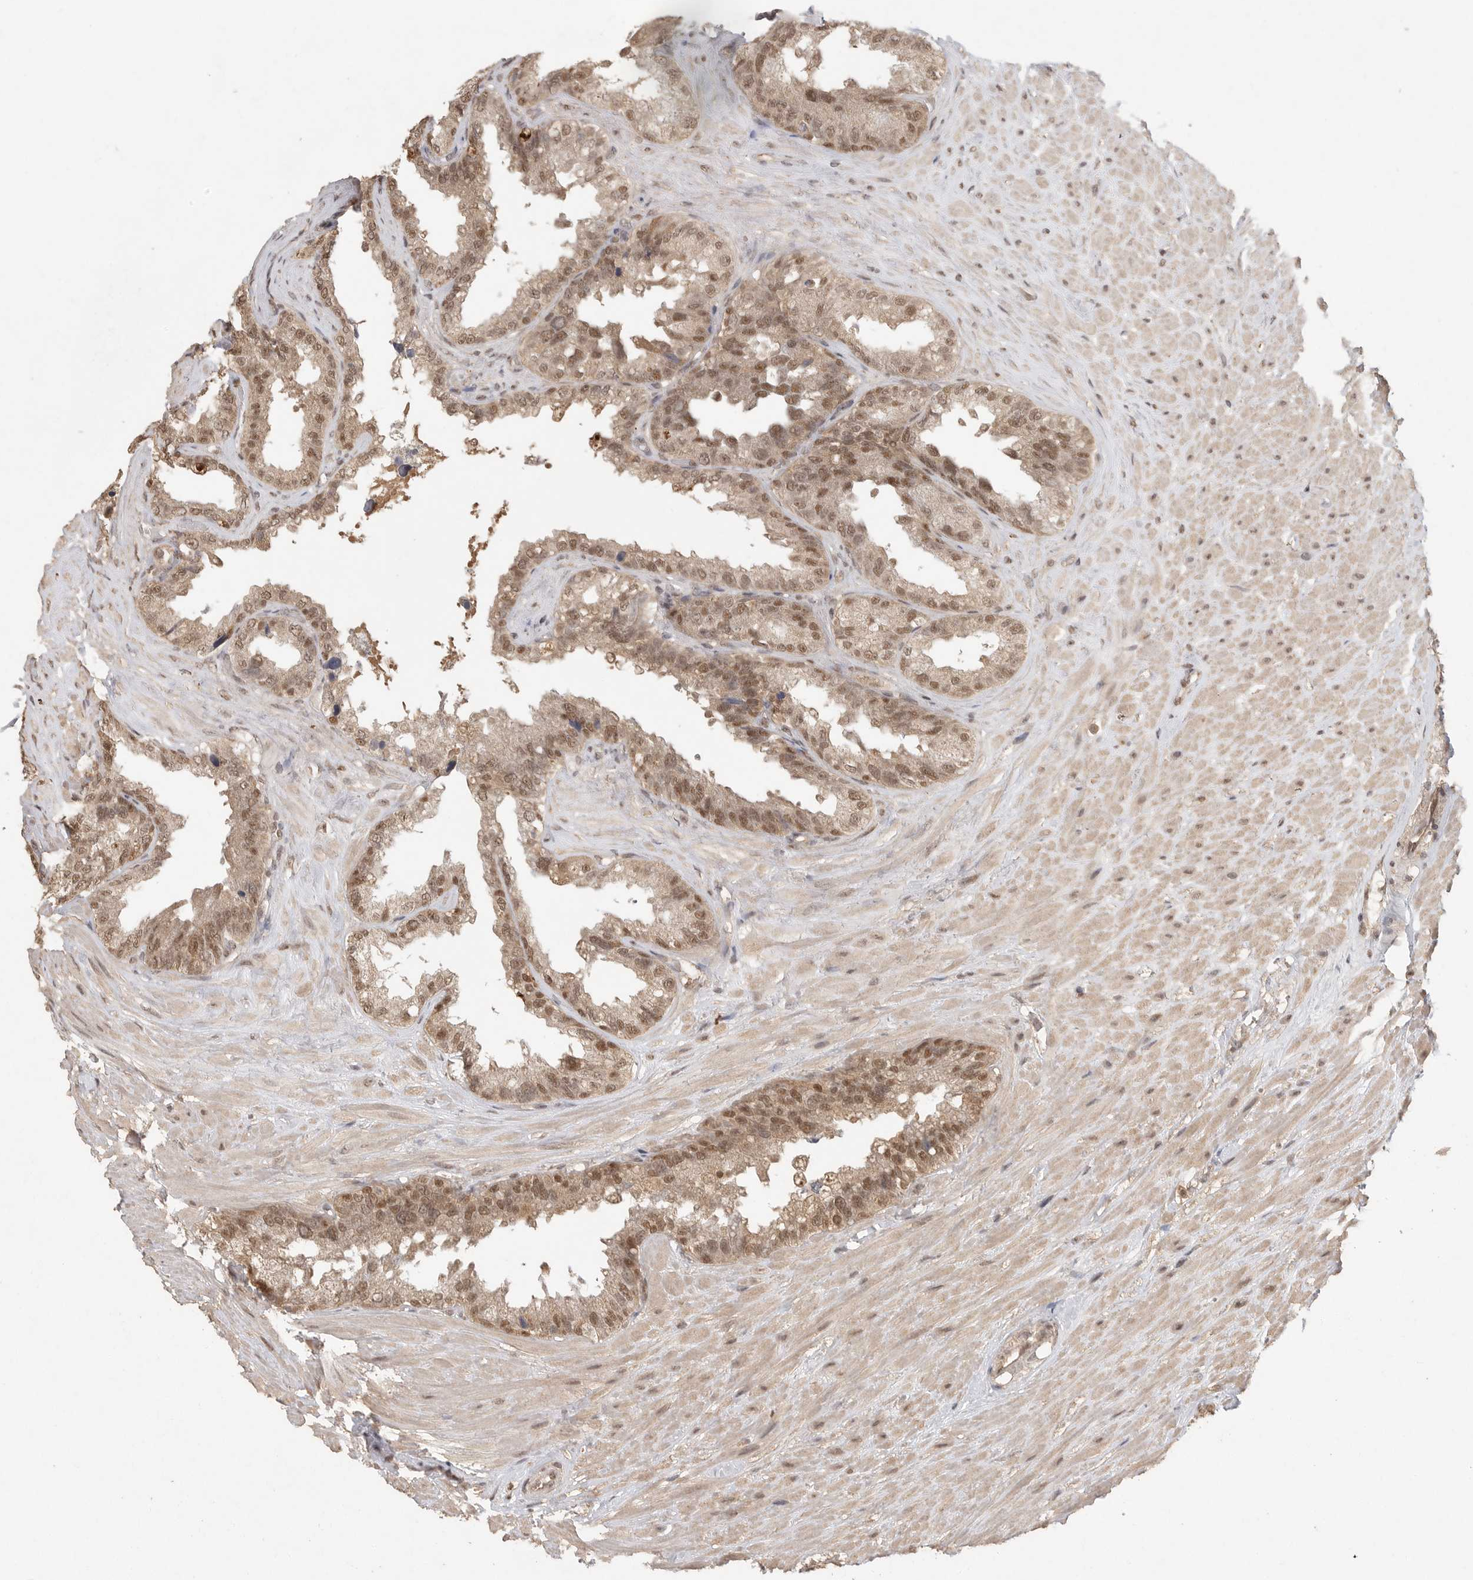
{"staining": {"intensity": "moderate", "quantity": ">75%", "location": "cytoplasmic/membranous,nuclear"}, "tissue": "seminal vesicle", "cell_type": "Glandular cells", "image_type": "normal", "snomed": [{"axis": "morphology", "description": "Normal tissue, NOS"}, {"axis": "topography", "description": "Seminal veicle"}], "caption": "This micrograph demonstrates immunohistochemistry (IHC) staining of benign human seminal vesicle, with medium moderate cytoplasmic/membranous,nuclear expression in approximately >75% of glandular cells.", "gene": "DFFA", "patient": {"sex": "male", "age": 80}}